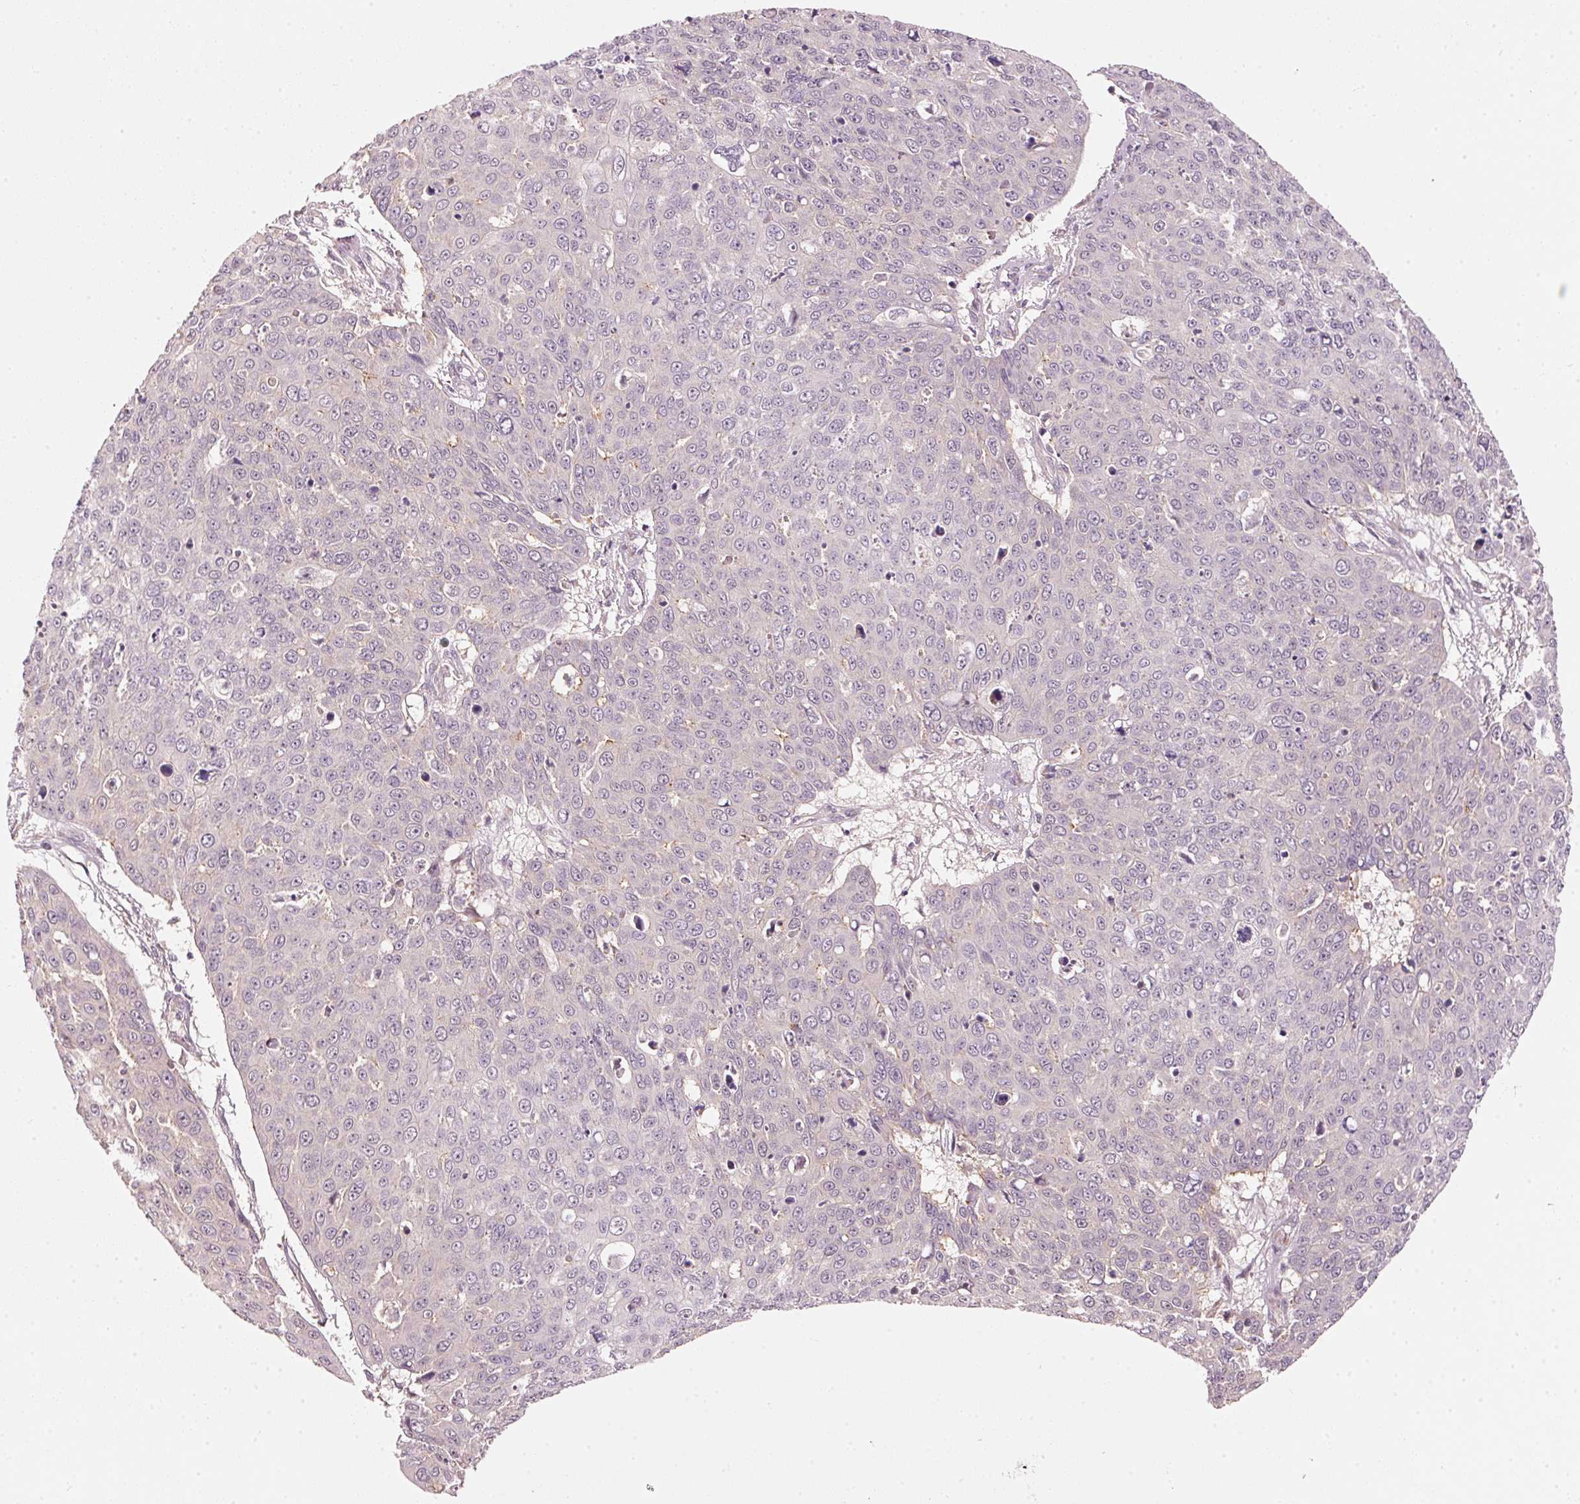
{"staining": {"intensity": "negative", "quantity": "none", "location": "none"}, "tissue": "skin cancer", "cell_type": "Tumor cells", "image_type": "cancer", "snomed": [{"axis": "morphology", "description": "Squamous cell carcinoma, NOS"}, {"axis": "topography", "description": "Skin"}], "caption": "Histopathology image shows no protein positivity in tumor cells of skin cancer tissue.", "gene": "ARHGAP22", "patient": {"sex": "male", "age": 71}}